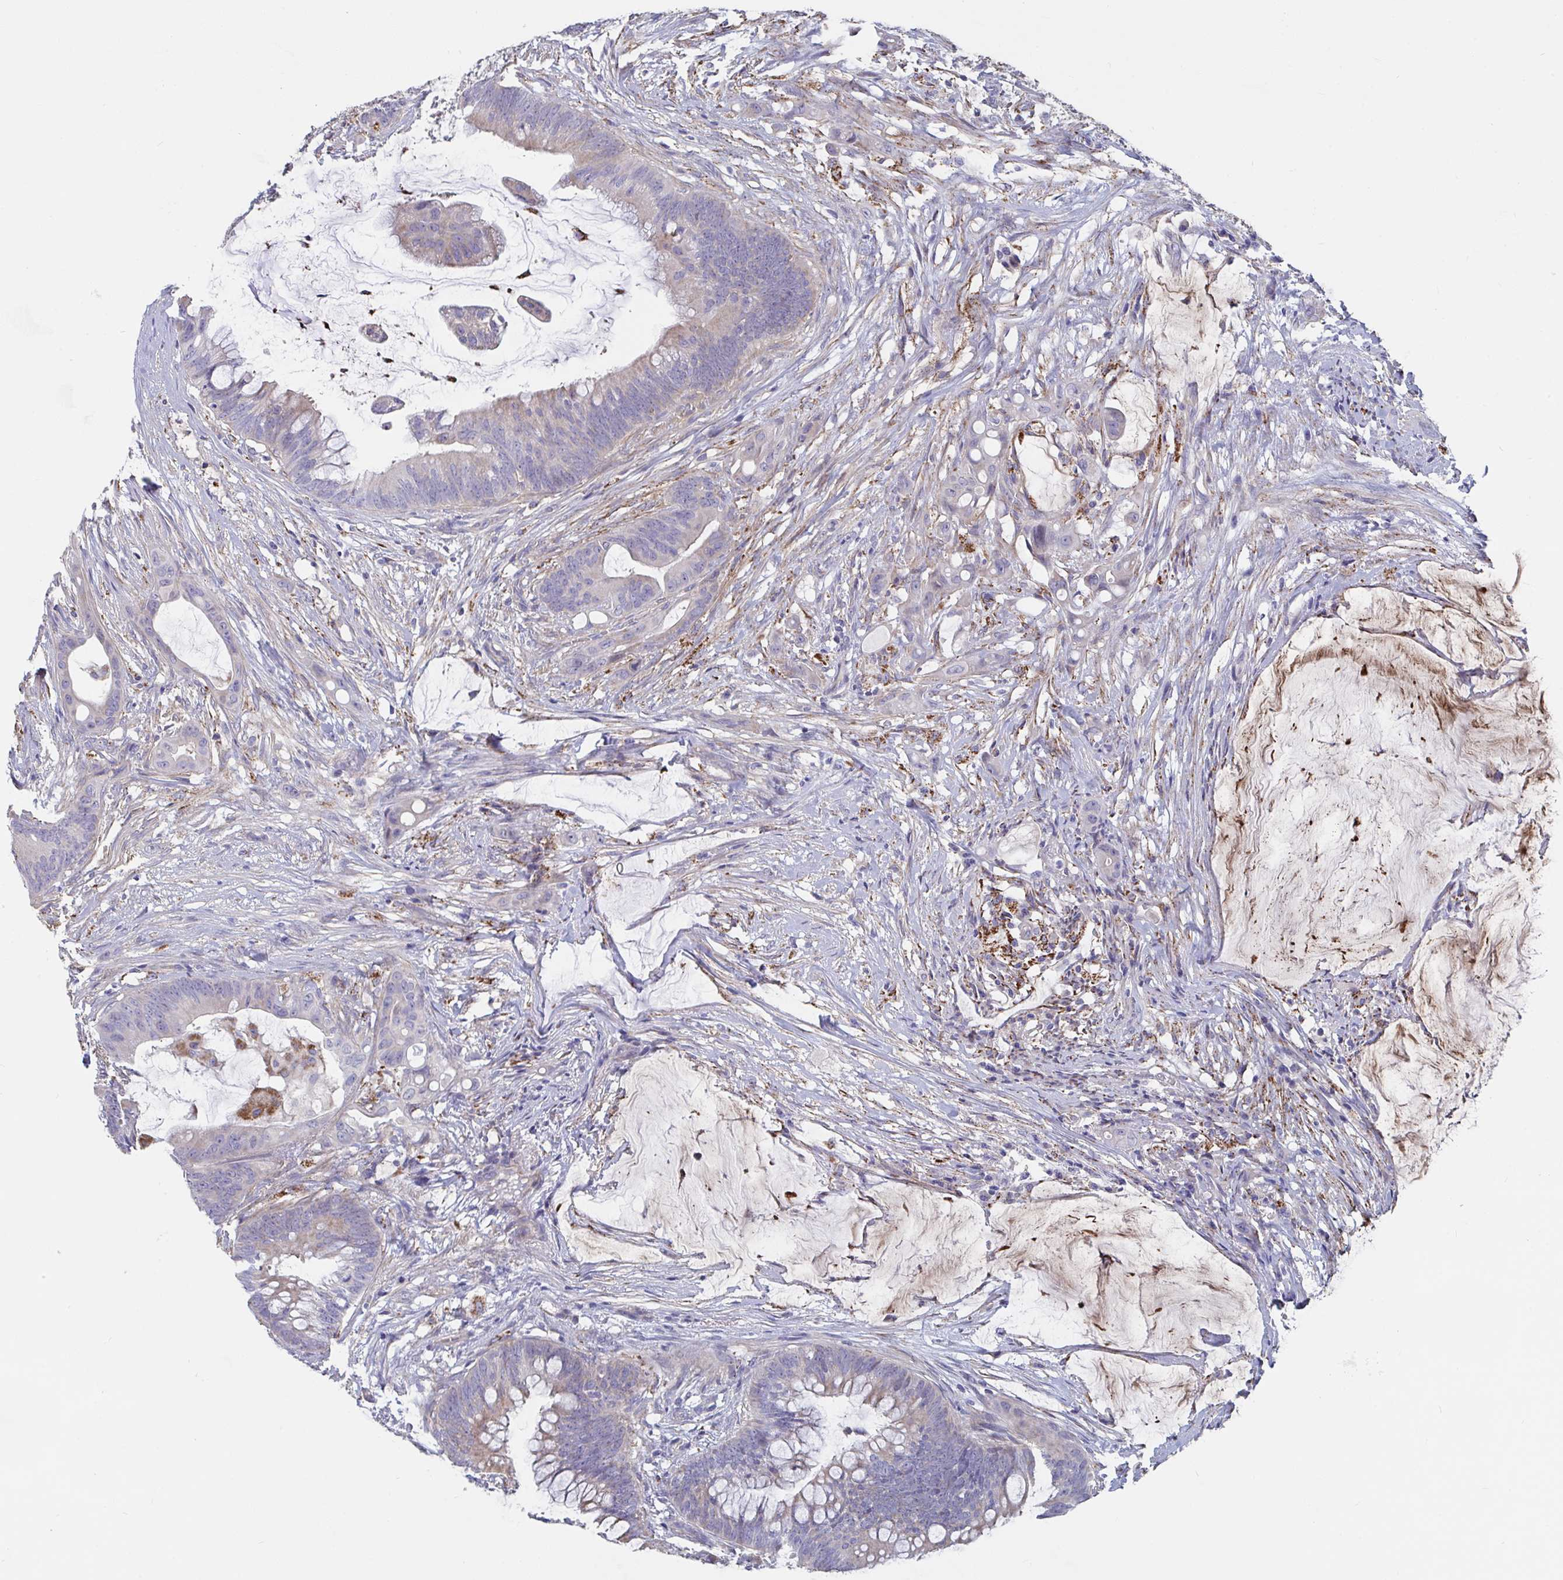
{"staining": {"intensity": "moderate", "quantity": "<25%", "location": "cytoplasmic/membranous"}, "tissue": "colorectal cancer", "cell_type": "Tumor cells", "image_type": "cancer", "snomed": [{"axis": "morphology", "description": "Adenocarcinoma, NOS"}, {"axis": "topography", "description": "Colon"}], "caption": "Moderate cytoplasmic/membranous staining for a protein is identified in approximately <25% of tumor cells of adenocarcinoma (colorectal) using immunohistochemistry.", "gene": "FAM156B", "patient": {"sex": "male", "age": 62}}